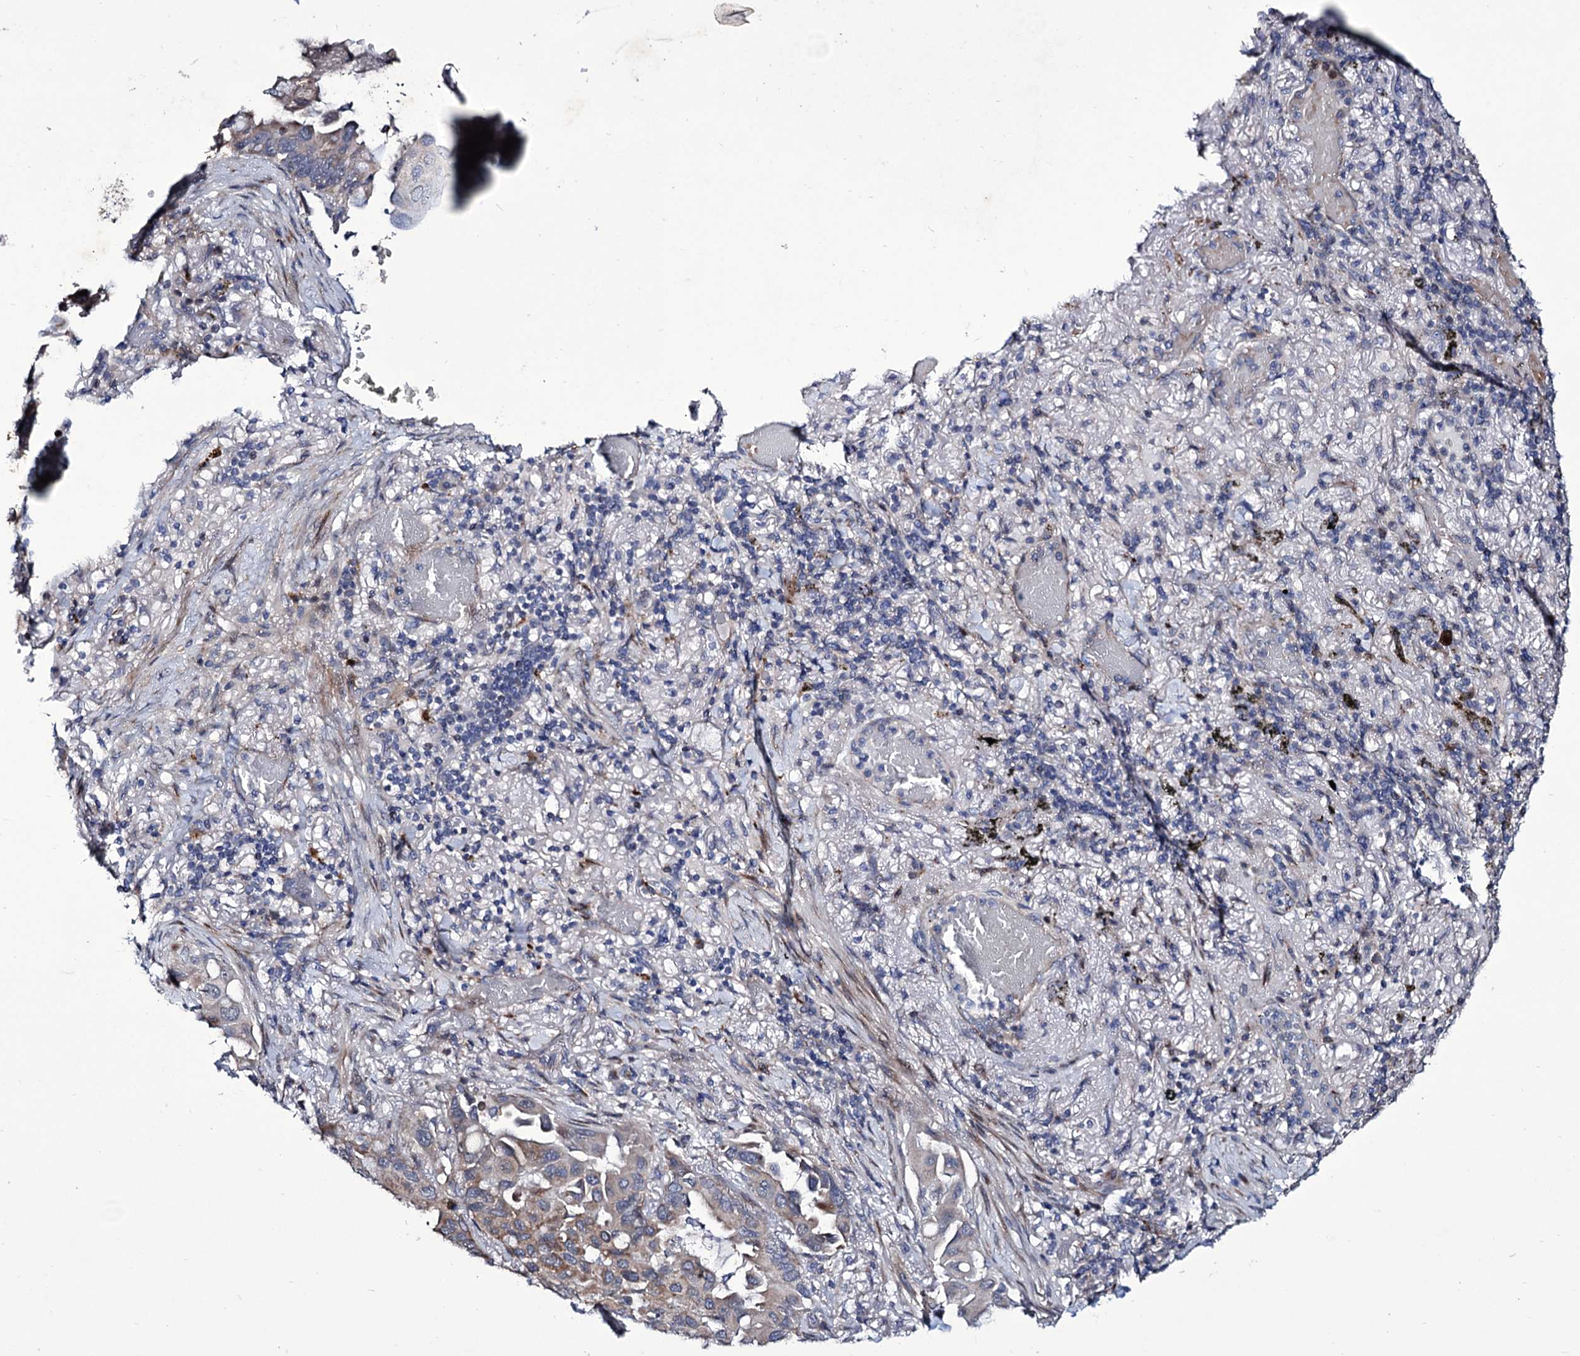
{"staining": {"intensity": "weak", "quantity": "<25%", "location": "cytoplasmic/membranous"}, "tissue": "lung cancer", "cell_type": "Tumor cells", "image_type": "cancer", "snomed": [{"axis": "morphology", "description": "Adenocarcinoma, NOS"}, {"axis": "topography", "description": "Lung"}], "caption": "IHC of lung cancer shows no expression in tumor cells.", "gene": "TUBGCP5", "patient": {"sex": "male", "age": 64}}